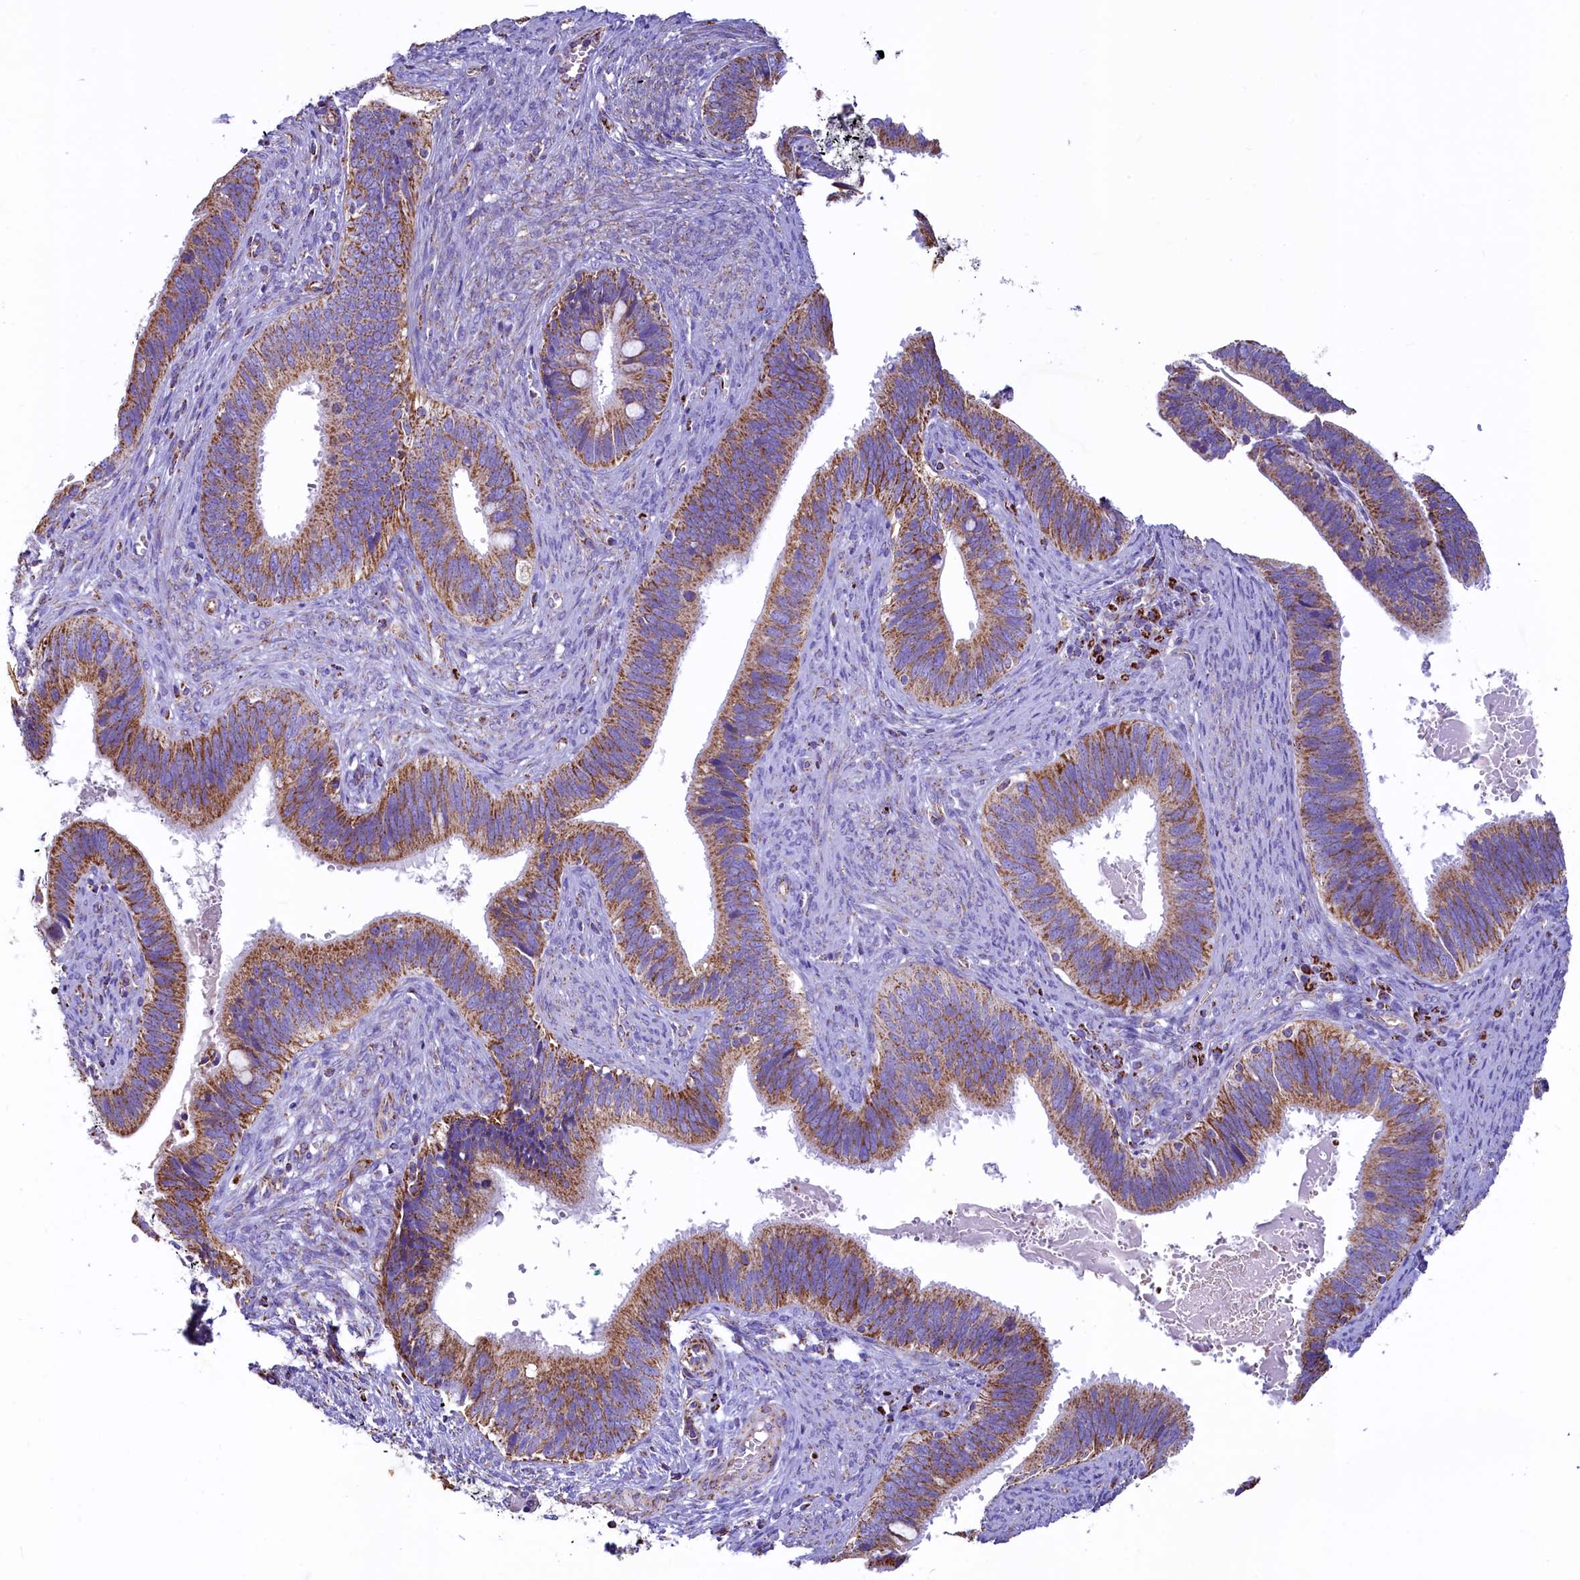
{"staining": {"intensity": "moderate", "quantity": ">75%", "location": "cytoplasmic/membranous"}, "tissue": "cervical cancer", "cell_type": "Tumor cells", "image_type": "cancer", "snomed": [{"axis": "morphology", "description": "Adenocarcinoma, NOS"}, {"axis": "topography", "description": "Cervix"}], "caption": "Cervical cancer (adenocarcinoma) stained with immunohistochemistry exhibits moderate cytoplasmic/membranous positivity in approximately >75% of tumor cells.", "gene": "IDH3A", "patient": {"sex": "female", "age": 42}}